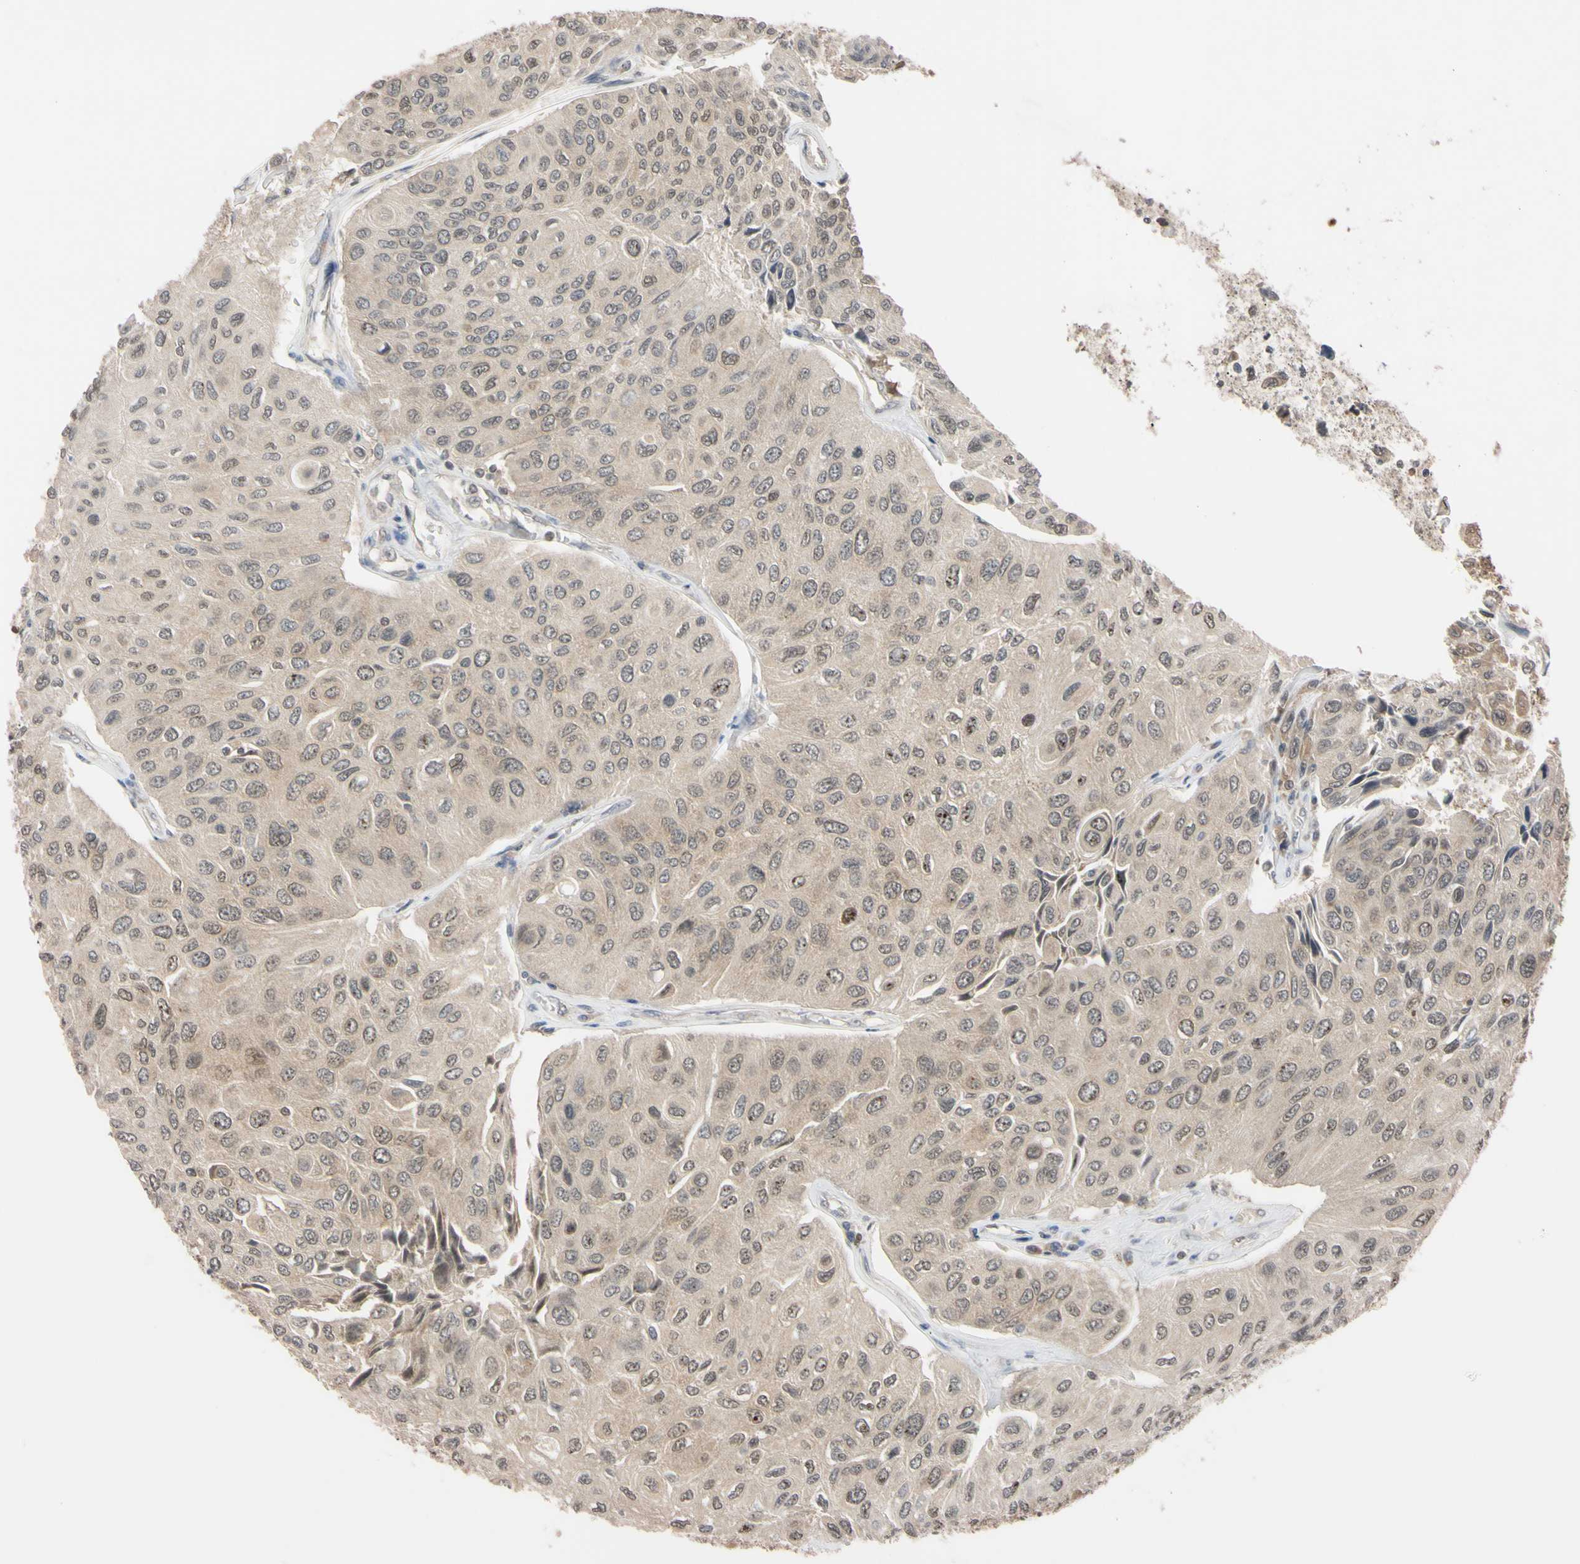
{"staining": {"intensity": "moderate", "quantity": ">75%", "location": "cytoplasmic/membranous,nuclear"}, "tissue": "urothelial cancer", "cell_type": "Tumor cells", "image_type": "cancer", "snomed": [{"axis": "morphology", "description": "Urothelial carcinoma, High grade"}, {"axis": "topography", "description": "Urinary bladder"}], "caption": "Urothelial cancer was stained to show a protein in brown. There is medium levels of moderate cytoplasmic/membranous and nuclear staining in approximately >75% of tumor cells. (Stains: DAB (3,3'-diaminobenzidine) in brown, nuclei in blue, Microscopy: brightfield microscopy at high magnification).", "gene": "UBE2I", "patient": {"sex": "male", "age": 66}}